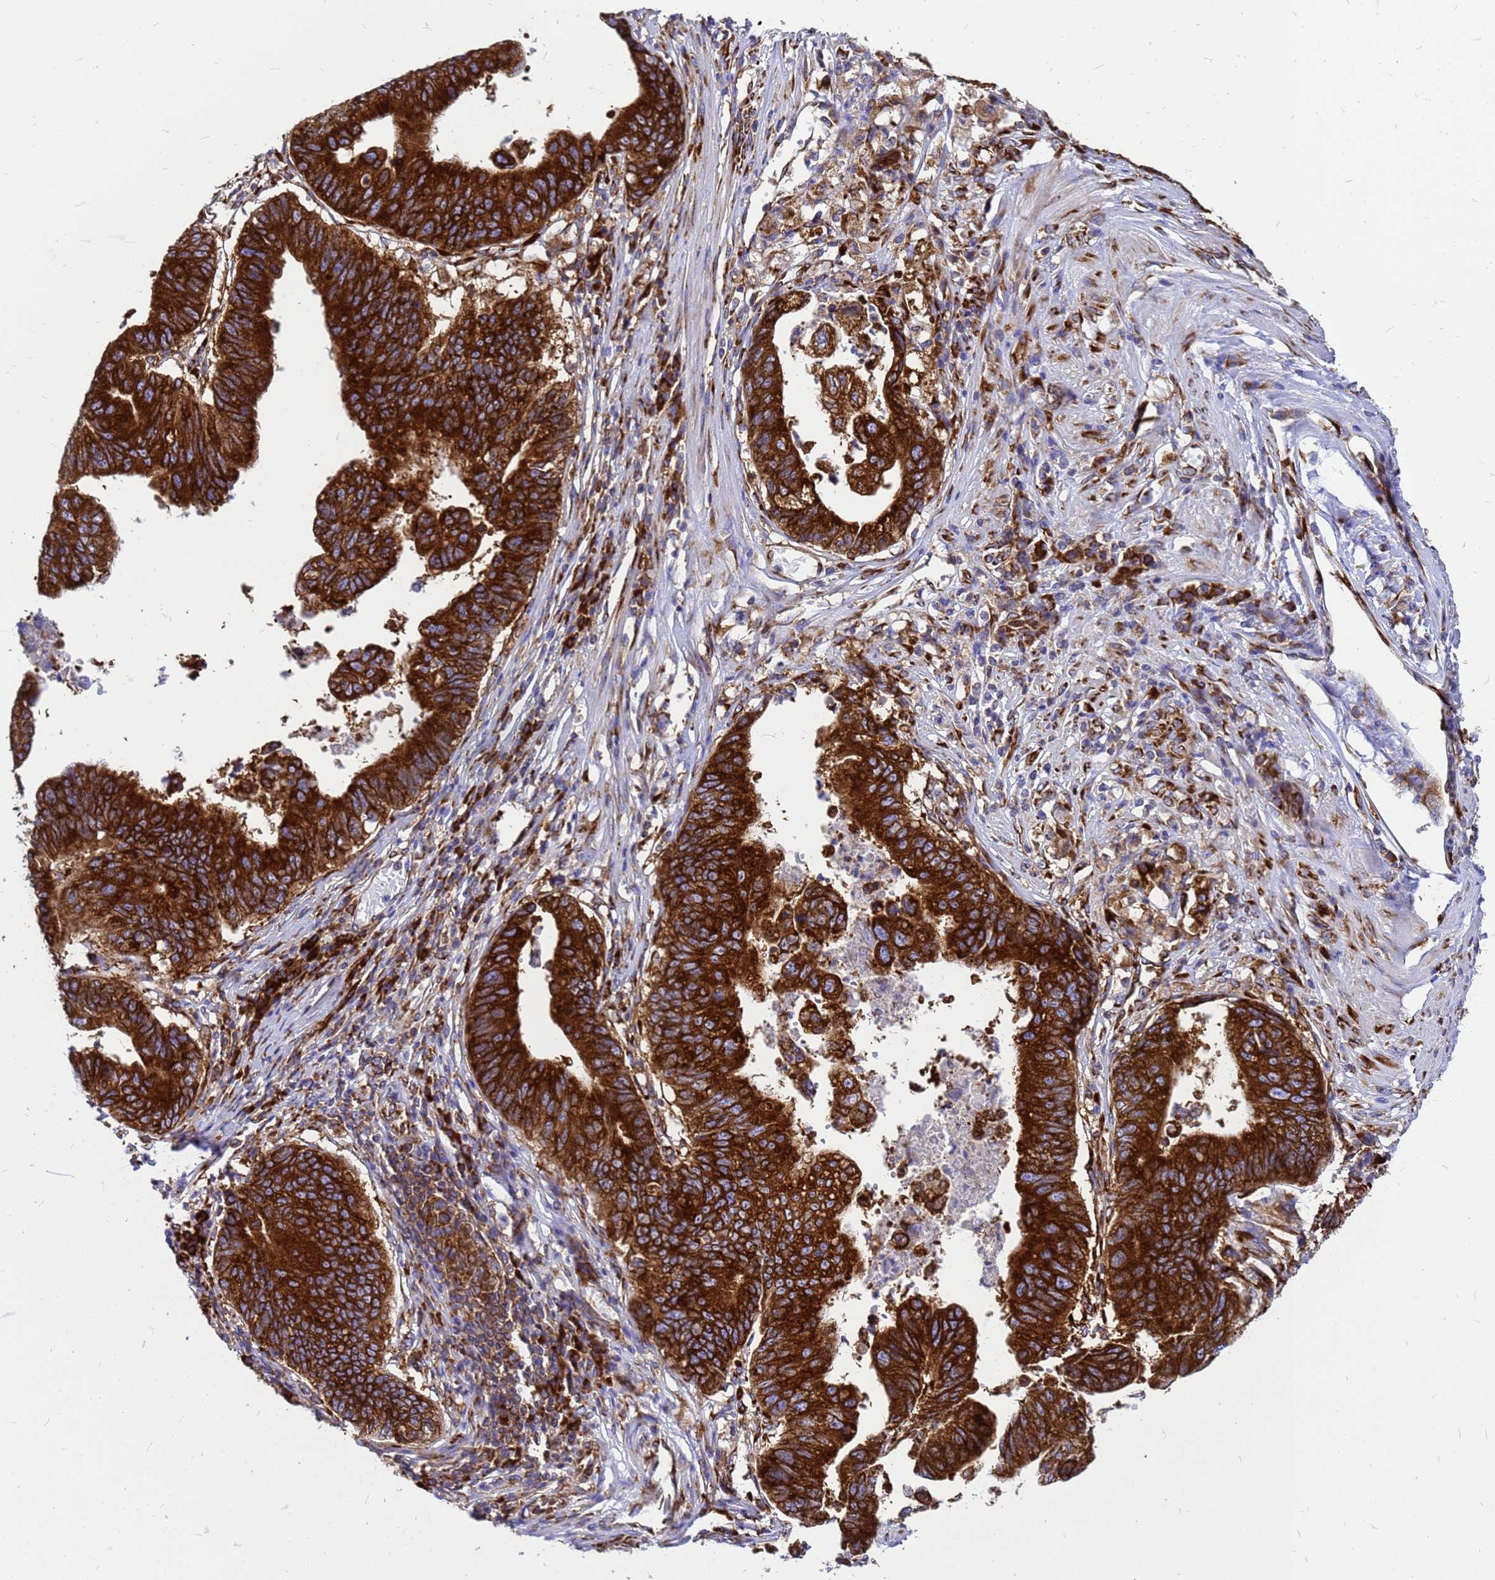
{"staining": {"intensity": "strong", "quantity": ">75%", "location": "cytoplasmic/membranous"}, "tissue": "stomach cancer", "cell_type": "Tumor cells", "image_type": "cancer", "snomed": [{"axis": "morphology", "description": "Adenocarcinoma, NOS"}, {"axis": "topography", "description": "Stomach"}], "caption": "Stomach adenocarcinoma stained for a protein displays strong cytoplasmic/membranous positivity in tumor cells. The staining is performed using DAB (3,3'-diaminobenzidine) brown chromogen to label protein expression. The nuclei are counter-stained blue using hematoxylin.", "gene": "EEF1D", "patient": {"sex": "male", "age": 59}}